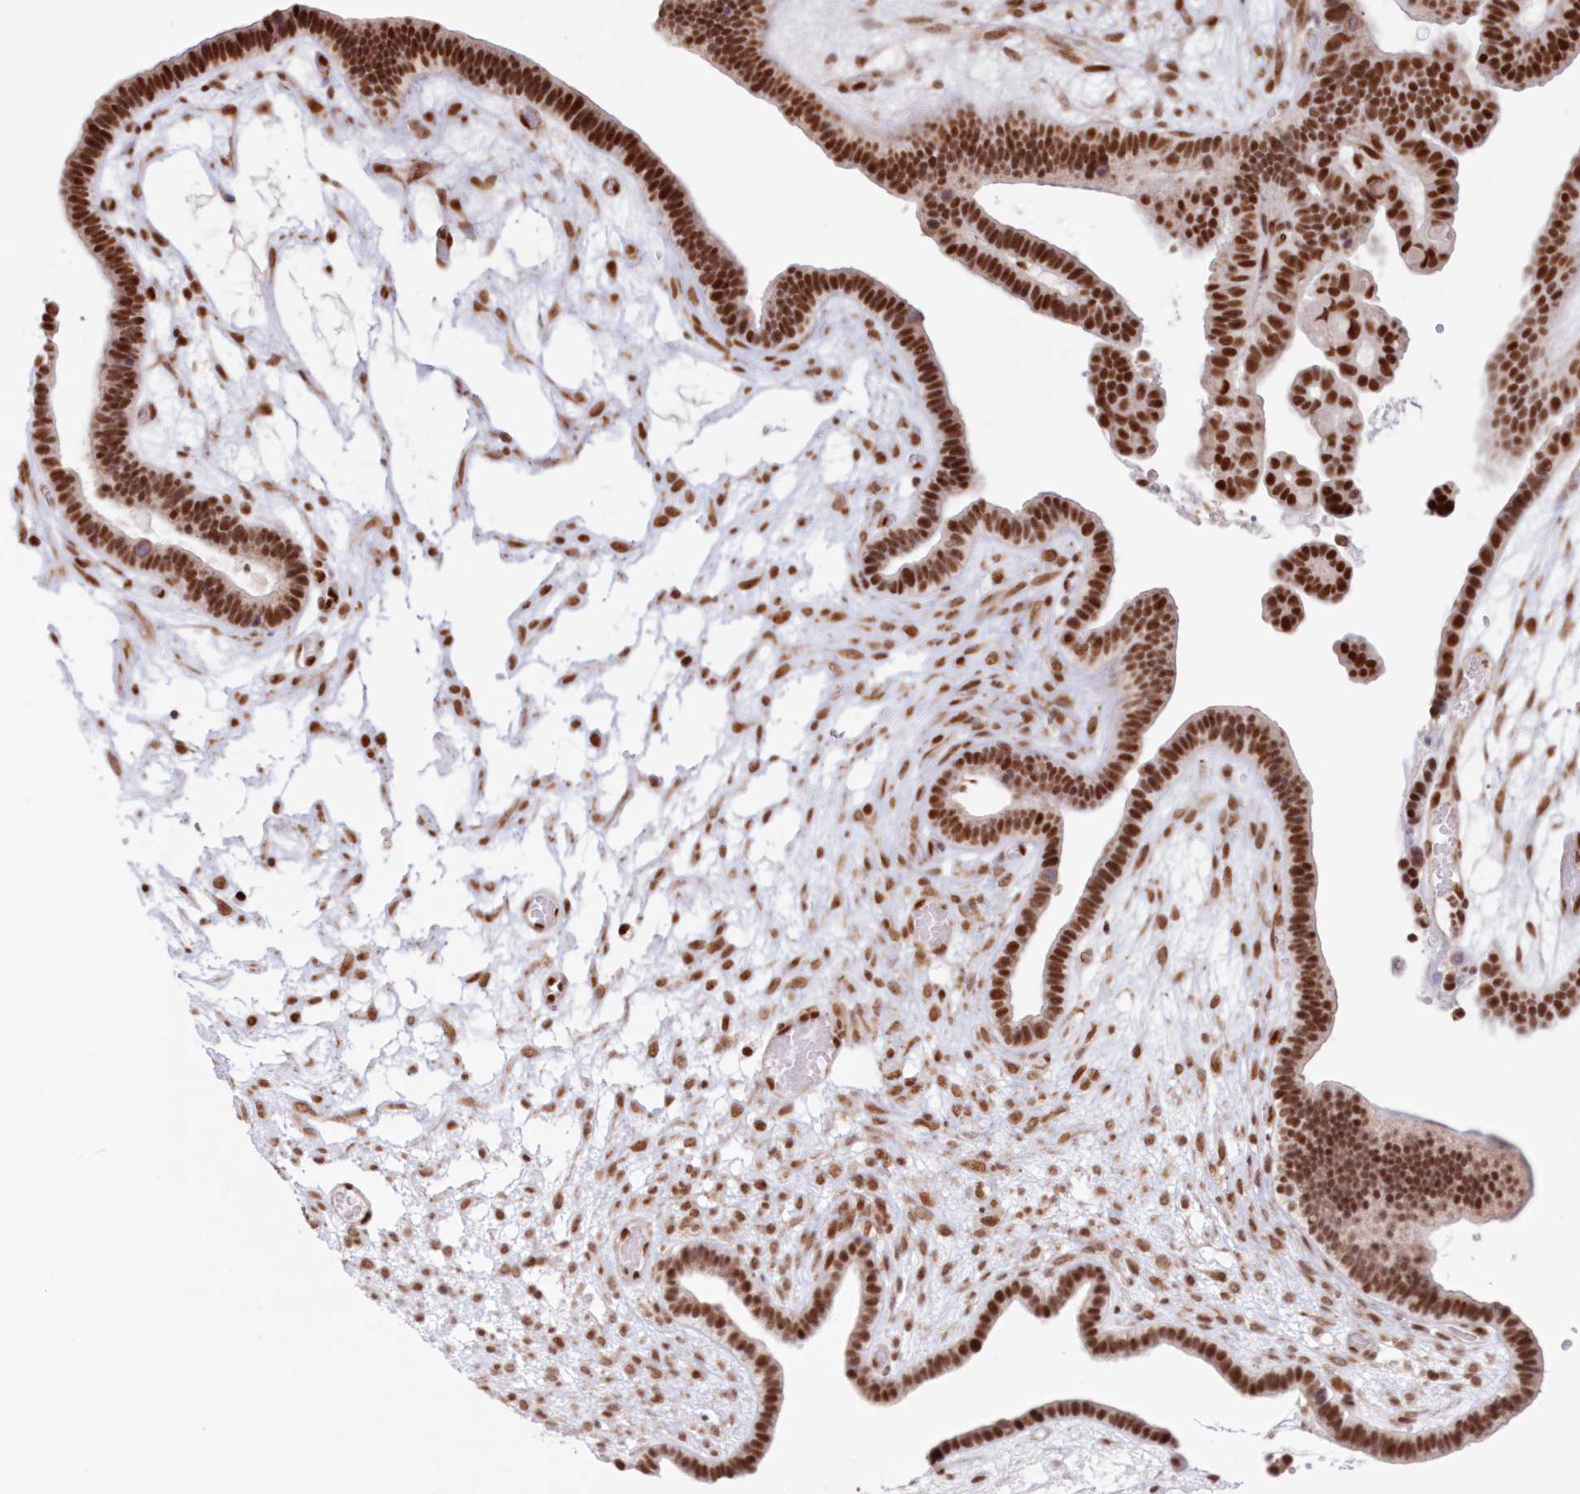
{"staining": {"intensity": "strong", "quantity": ">75%", "location": "nuclear"}, "tissue": "ovarian cancer", "cell_type": "Tumor cells", "image_type": "cancer", "snomed": [{"axis": "morphology", "description": "Cystadenocarcinoma, serous, NOS"}, {"axis": "topography", "description": "Ovary"}], "caption": "Protein expression analysis of human ovarian cancer reveals strong nuclear staining in about >75% of tumor cells.", "gene": "POLR2B", "patient": {"sex": "female", "age": 56}}